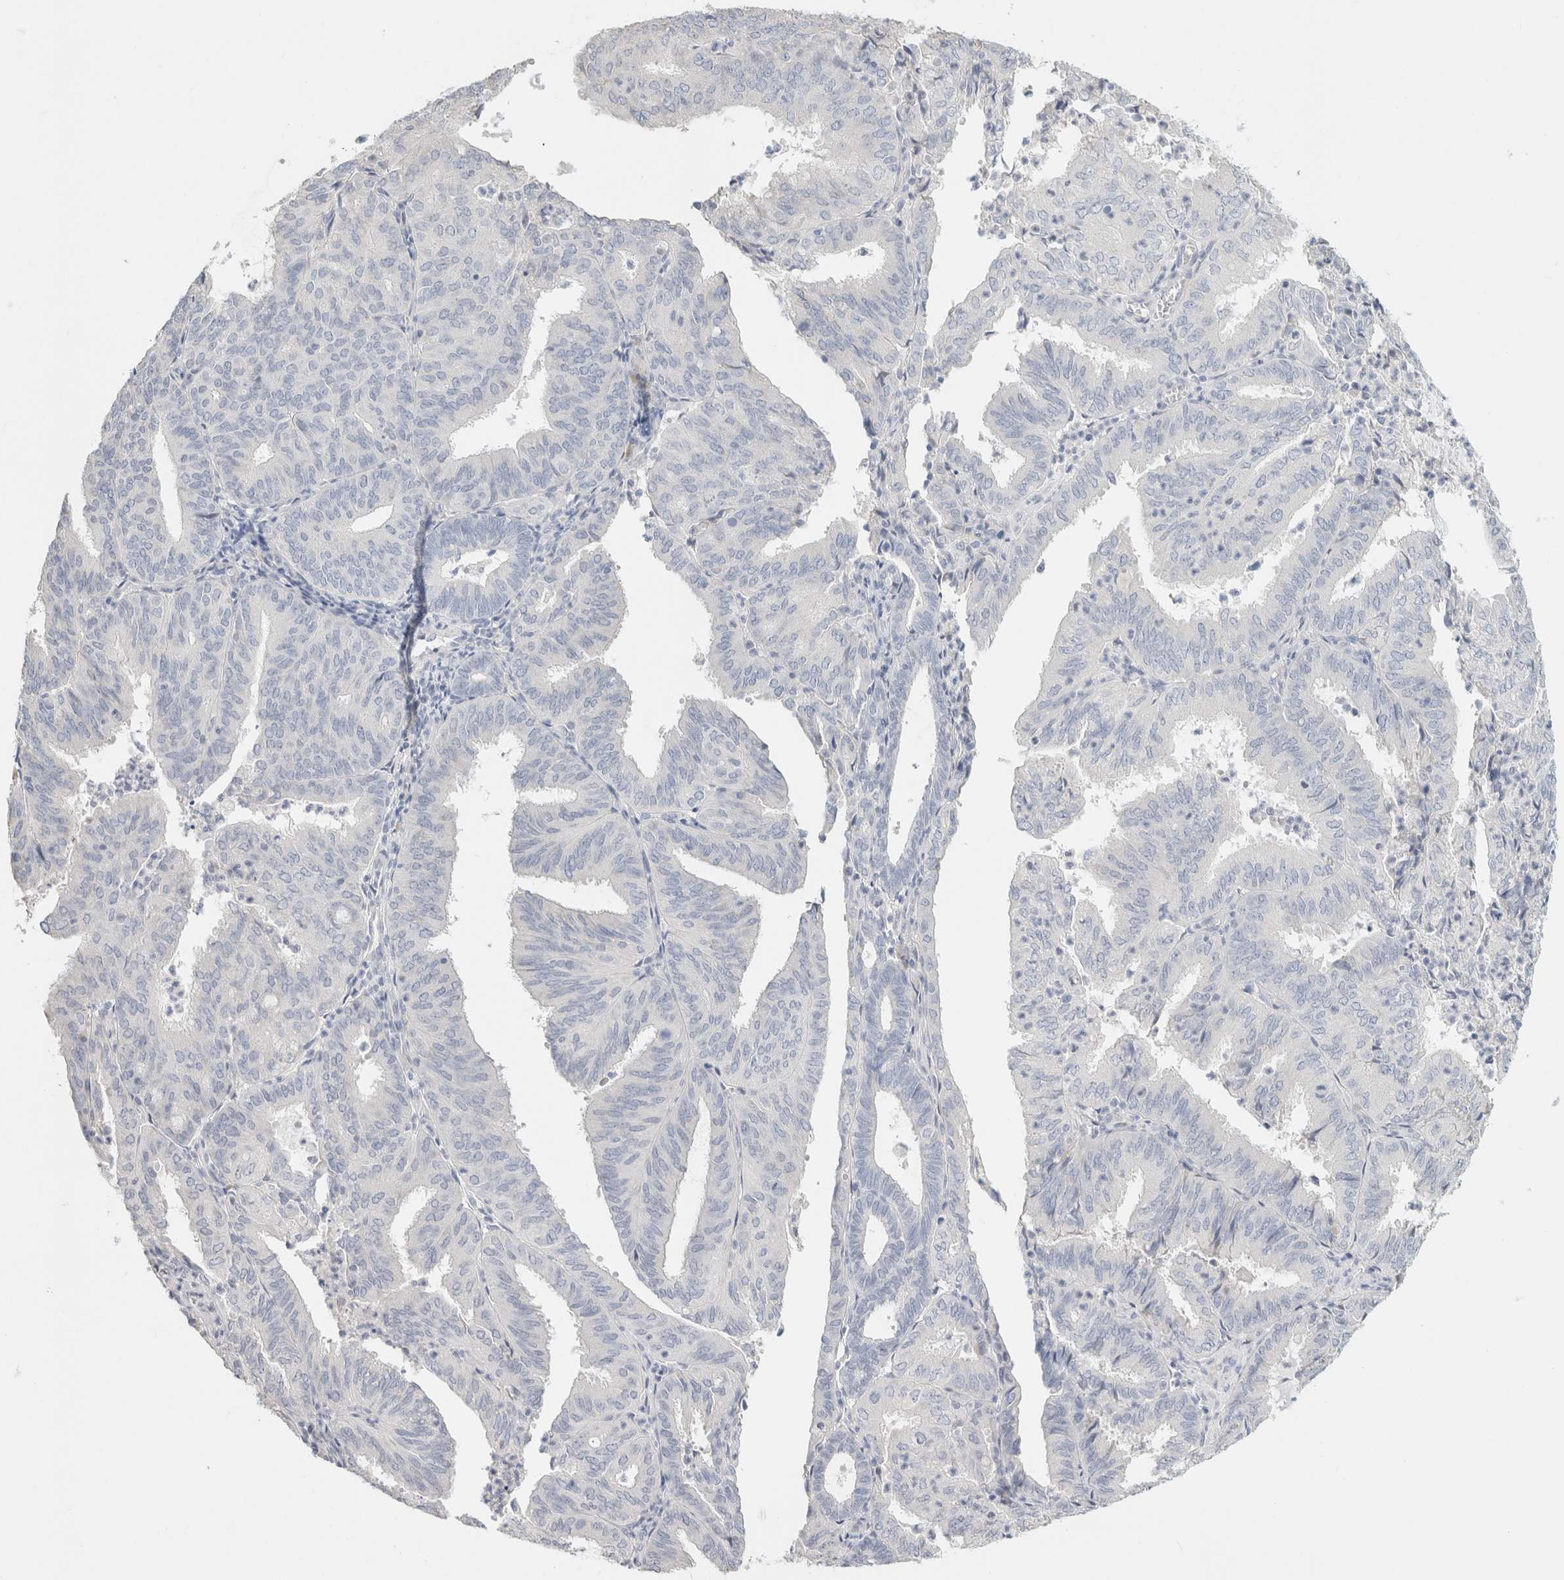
{"staining": {"intensity": "negative", "quantity": "none", "location": "none"}, "tissue": "endometrial cancer", "cell_type": "Tumor cells", "image_type": "cancer", "snomed": [{"axis": "morphology", "description": "Adenocarcinoma, NOS"}, {"axis": "topography", "description": "Uterus"}], "caption": "The photomicrograph reveals no staining of tumor cells in adenocarcinoma (endometrial).", "gene": "NEFM", "patient": {"sex": "female", "age": 60}}